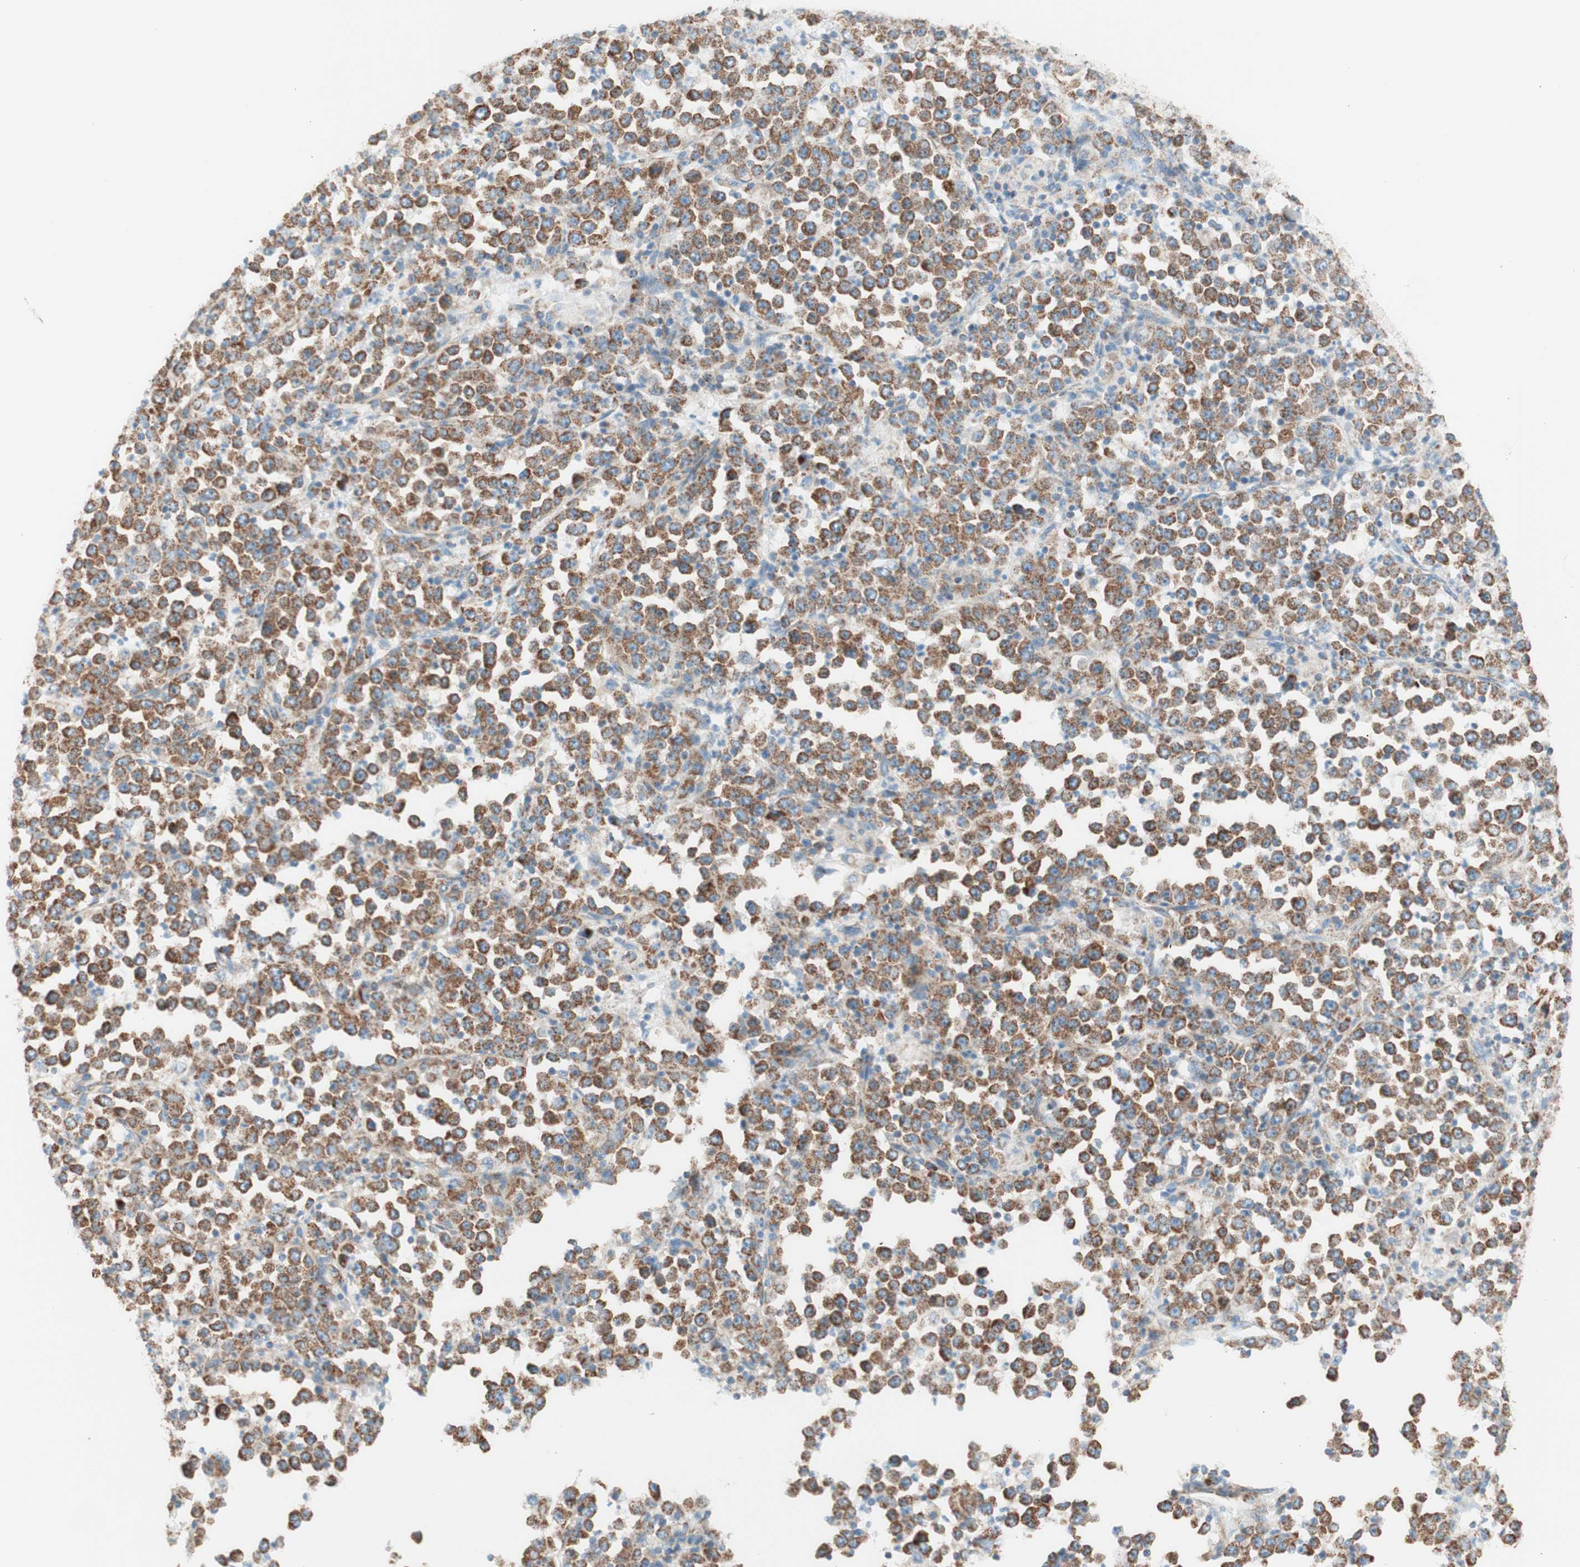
{"staining": {"intensity": "moderate", "quantity": ">75%", "location": "cytoplasmic/membranous"}, "tissue": "stomach cancer", "cell_type": "Tumor cells", "image_type": "cancer", "snomed": [{"axis": "morphology", "description": "Normal tissue, NOS"}, {"axis": "morphology", "description": "Adenocarcinoma, NOS"}, {"axis": "topography", "description": "Stomach, upper"}, {"axis": "topography", "description": "Stomach"}], "caption": "An immunohistochemistry micrograph of neoplastic tissue is shown. Protein staining in brown shows moderate cytoplasmic/membranous positivity in stomach adenocarcinoma within tumor cells. The staining was performed using DAB, with brown indicating positive protein expression. Nuclei are stained blue with hematoxylin.", "gene": "TOMM20", "patient": {"sex": "male", "age": 59}}